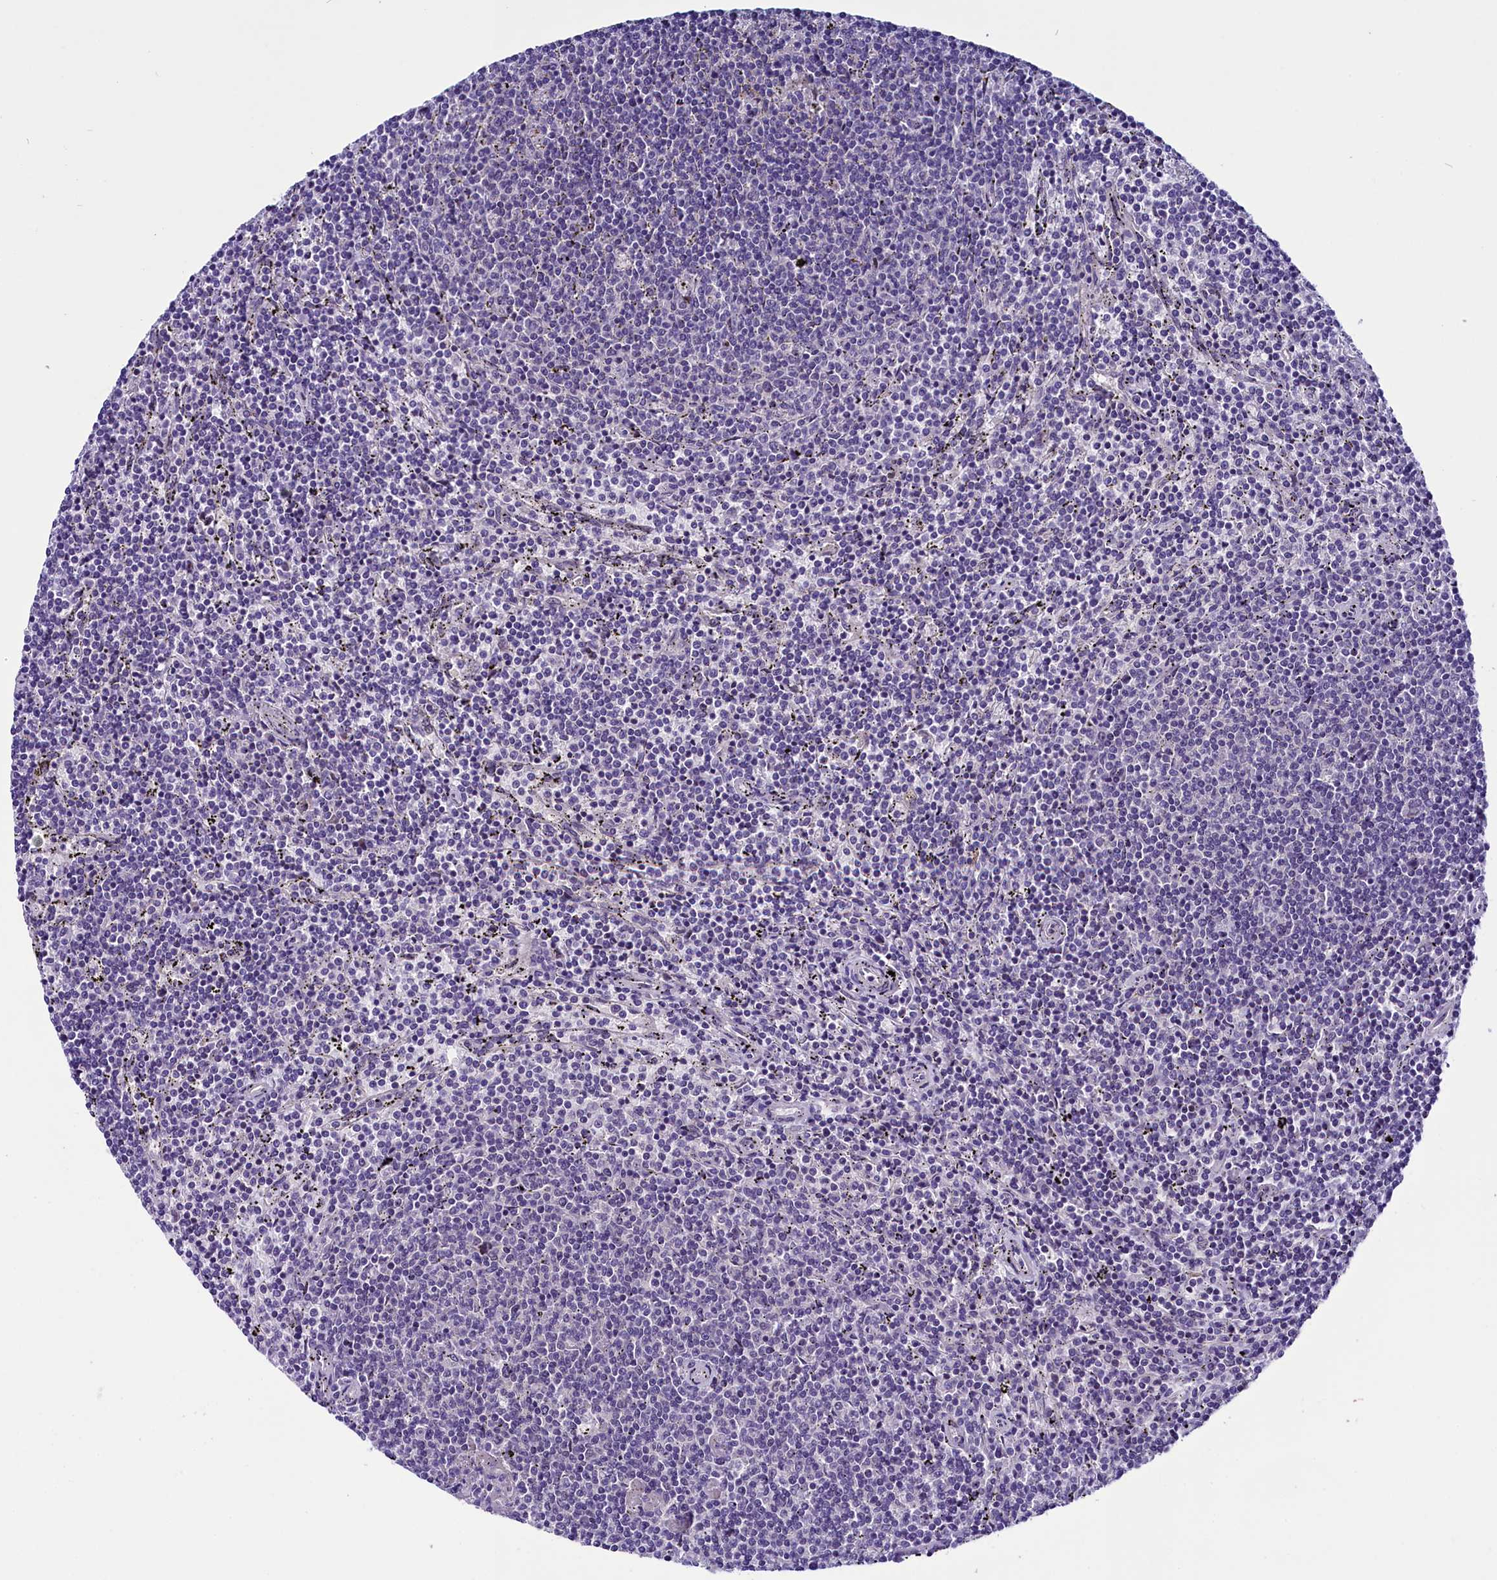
{"staining": {"intensity": "negative", "quantity": "none", "location": "none"}, "tissue": "lymphoma", "cell_type": "Tumor cells", "image_type": "cancer", "snomed": [{"axis": "morphology", "description": "Malignant lymphoma, non-Hodgkin's type, Low grade"}, {"axis": "topography", "description": "Spleen"}], "caption": "Lymphoma stained for a protein using IHC demonstrates no expression tumor cells.", "gene": "CCDC106", "patient": {"sex": "female", "age": 50}}